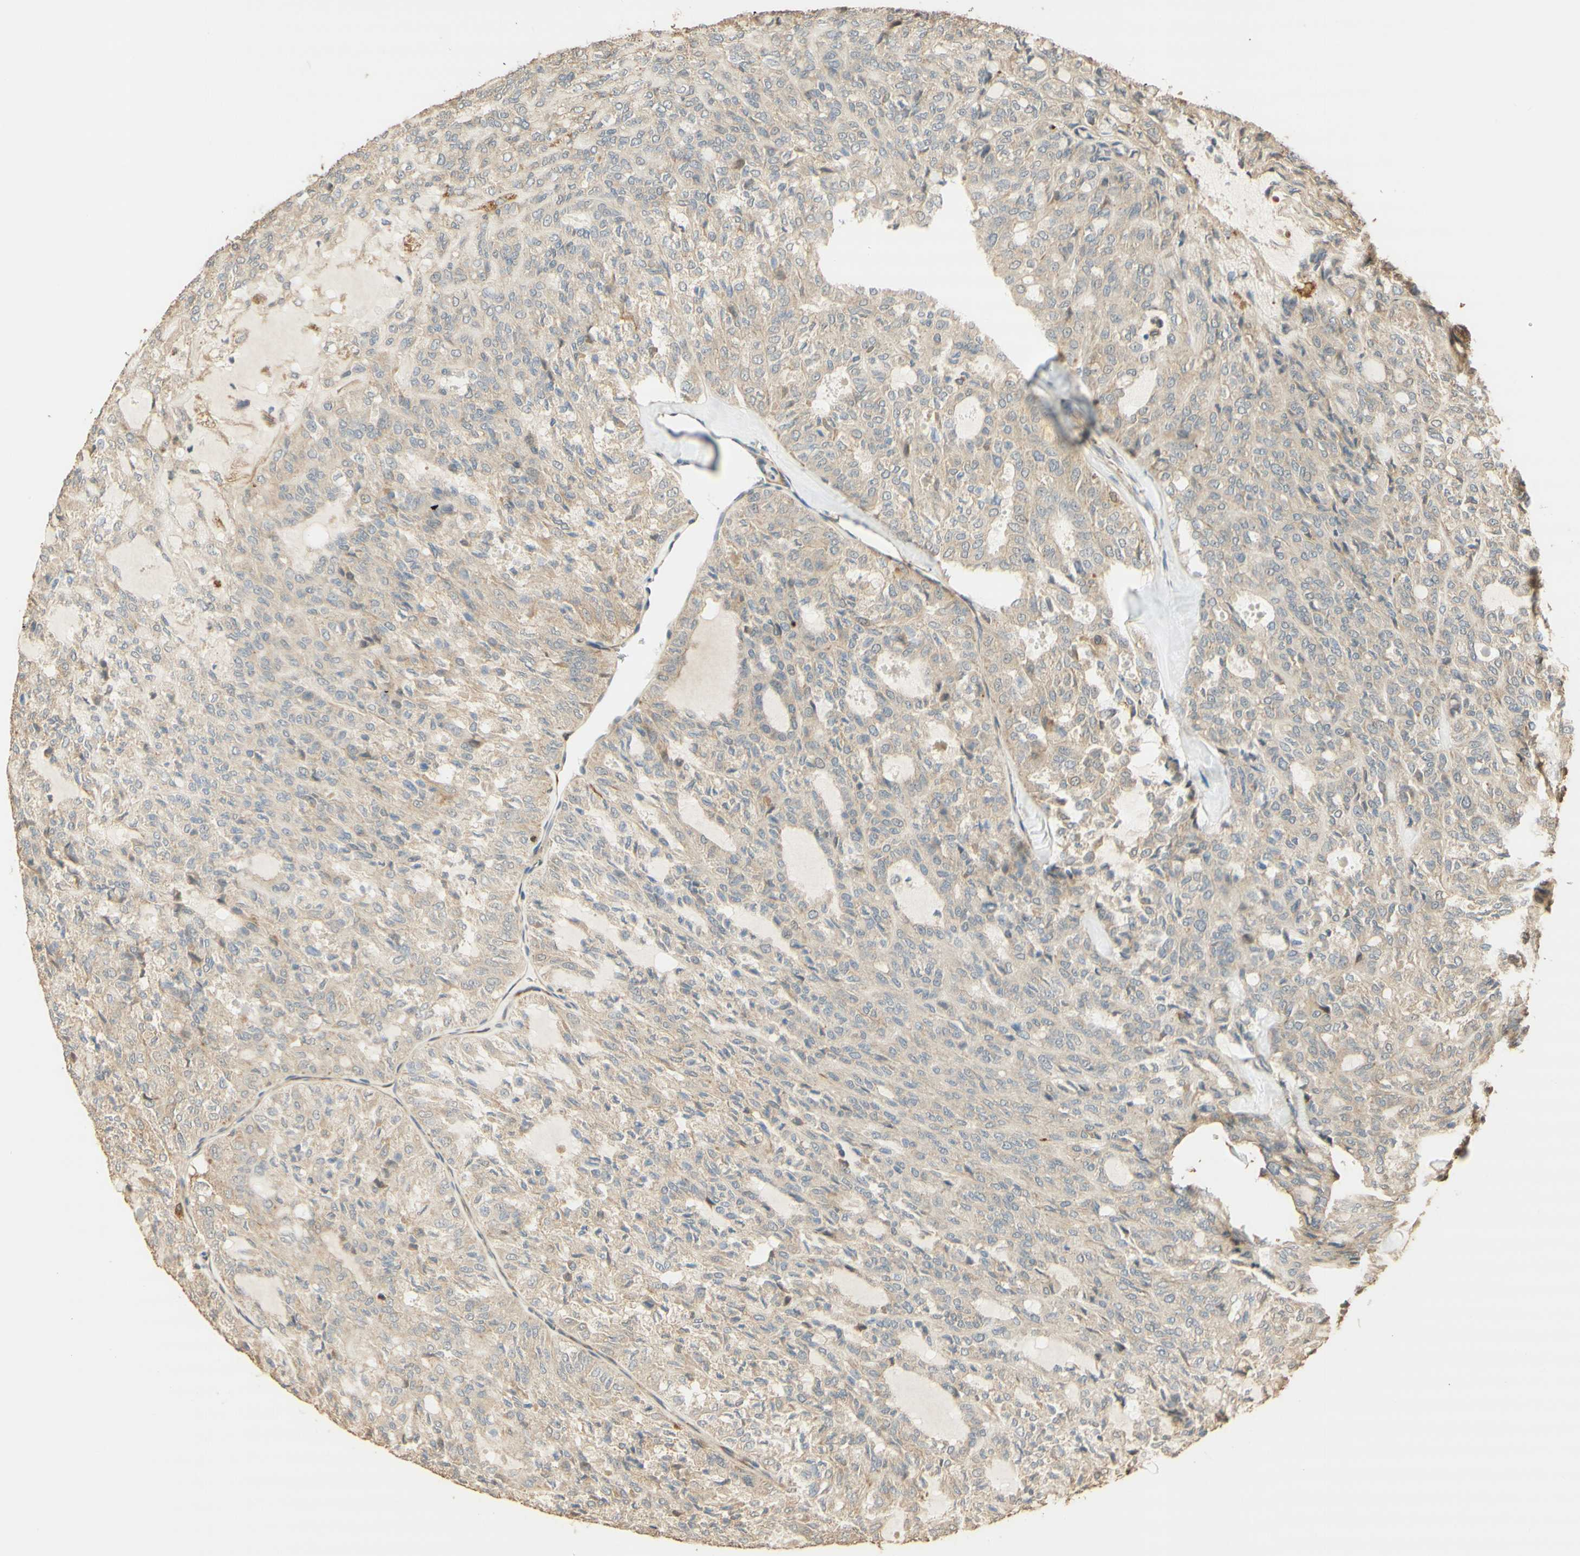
{"staining": {"intensity": "weak", "quantity": ">75%", "location": "cytoplasmic/membranous"}, "tissue": "thyroid cancer", "cell_type": "Tumor cells", "image_type": "cancer", "snomed": [{"axis": "morphology", "description": "Follicular adenoma carcinoma, NOS"}, {"axis": "topography", "description": "Thyroid gland"}], "caption": "Thyroid cancer tissue reveals weak cytoplasmic/membranous expression in about >75% of tumor cells (brown staining indicates protein expression, while blue staining denotes nuclei).", "gene": "AGER", "patient": {"sex": "male", "age": 75}}